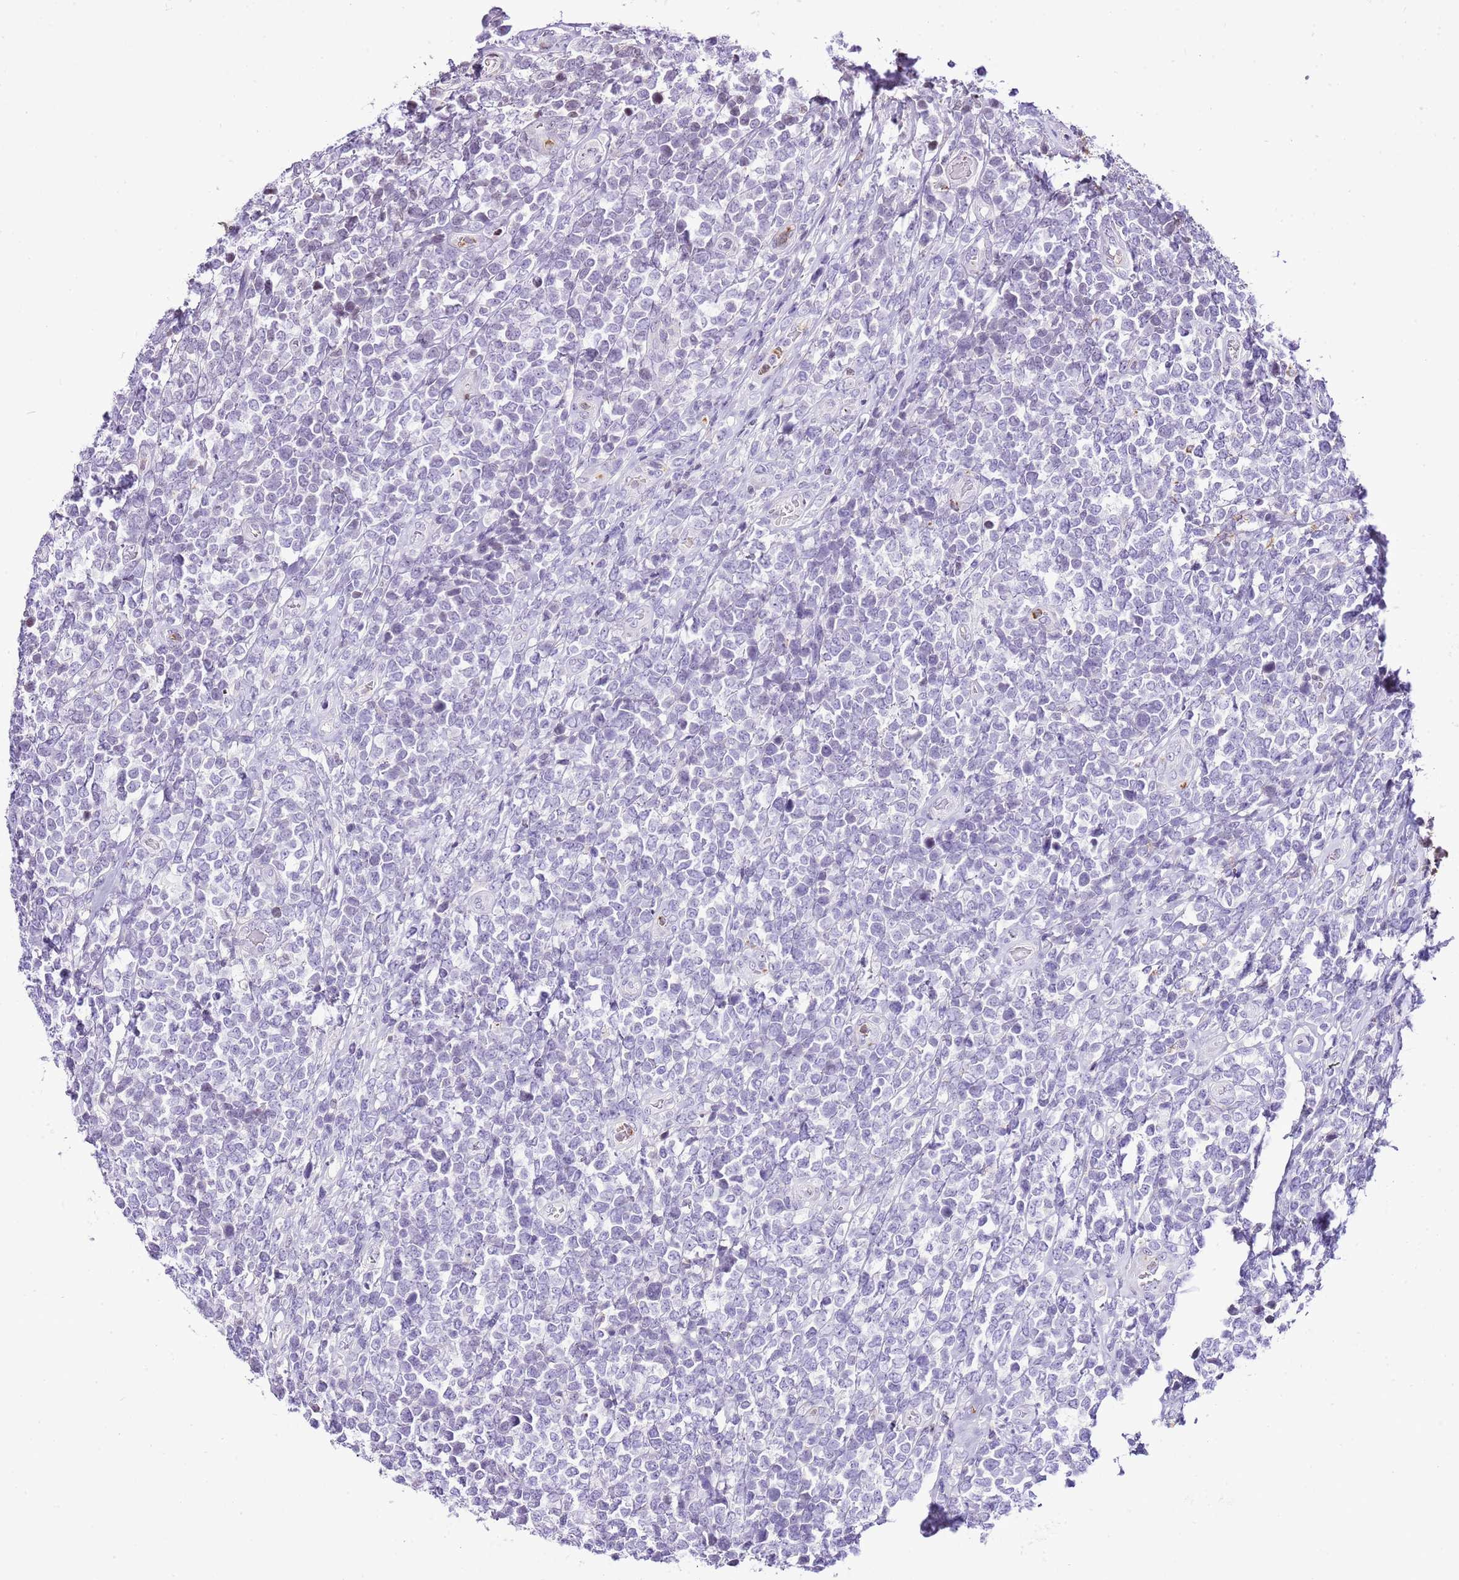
{"staining": {"intensity": "negative", "quantity": "none", "location": "none"}, "tissue": "lymphoma", "cell_type": "Tumor cells", "image_type": "cancer", "snomed": [{"axis": "morphology", "description": "Malignant lymphoma, non-Hodgkin's type, High grade"}, {"axis": "topography", "description": "Soft tissue"}], "caption": "There is no significant staining in tumor cells of lymphoma.", "gene": "PRR15", "patient": {"sex": "female", "age": 56}}